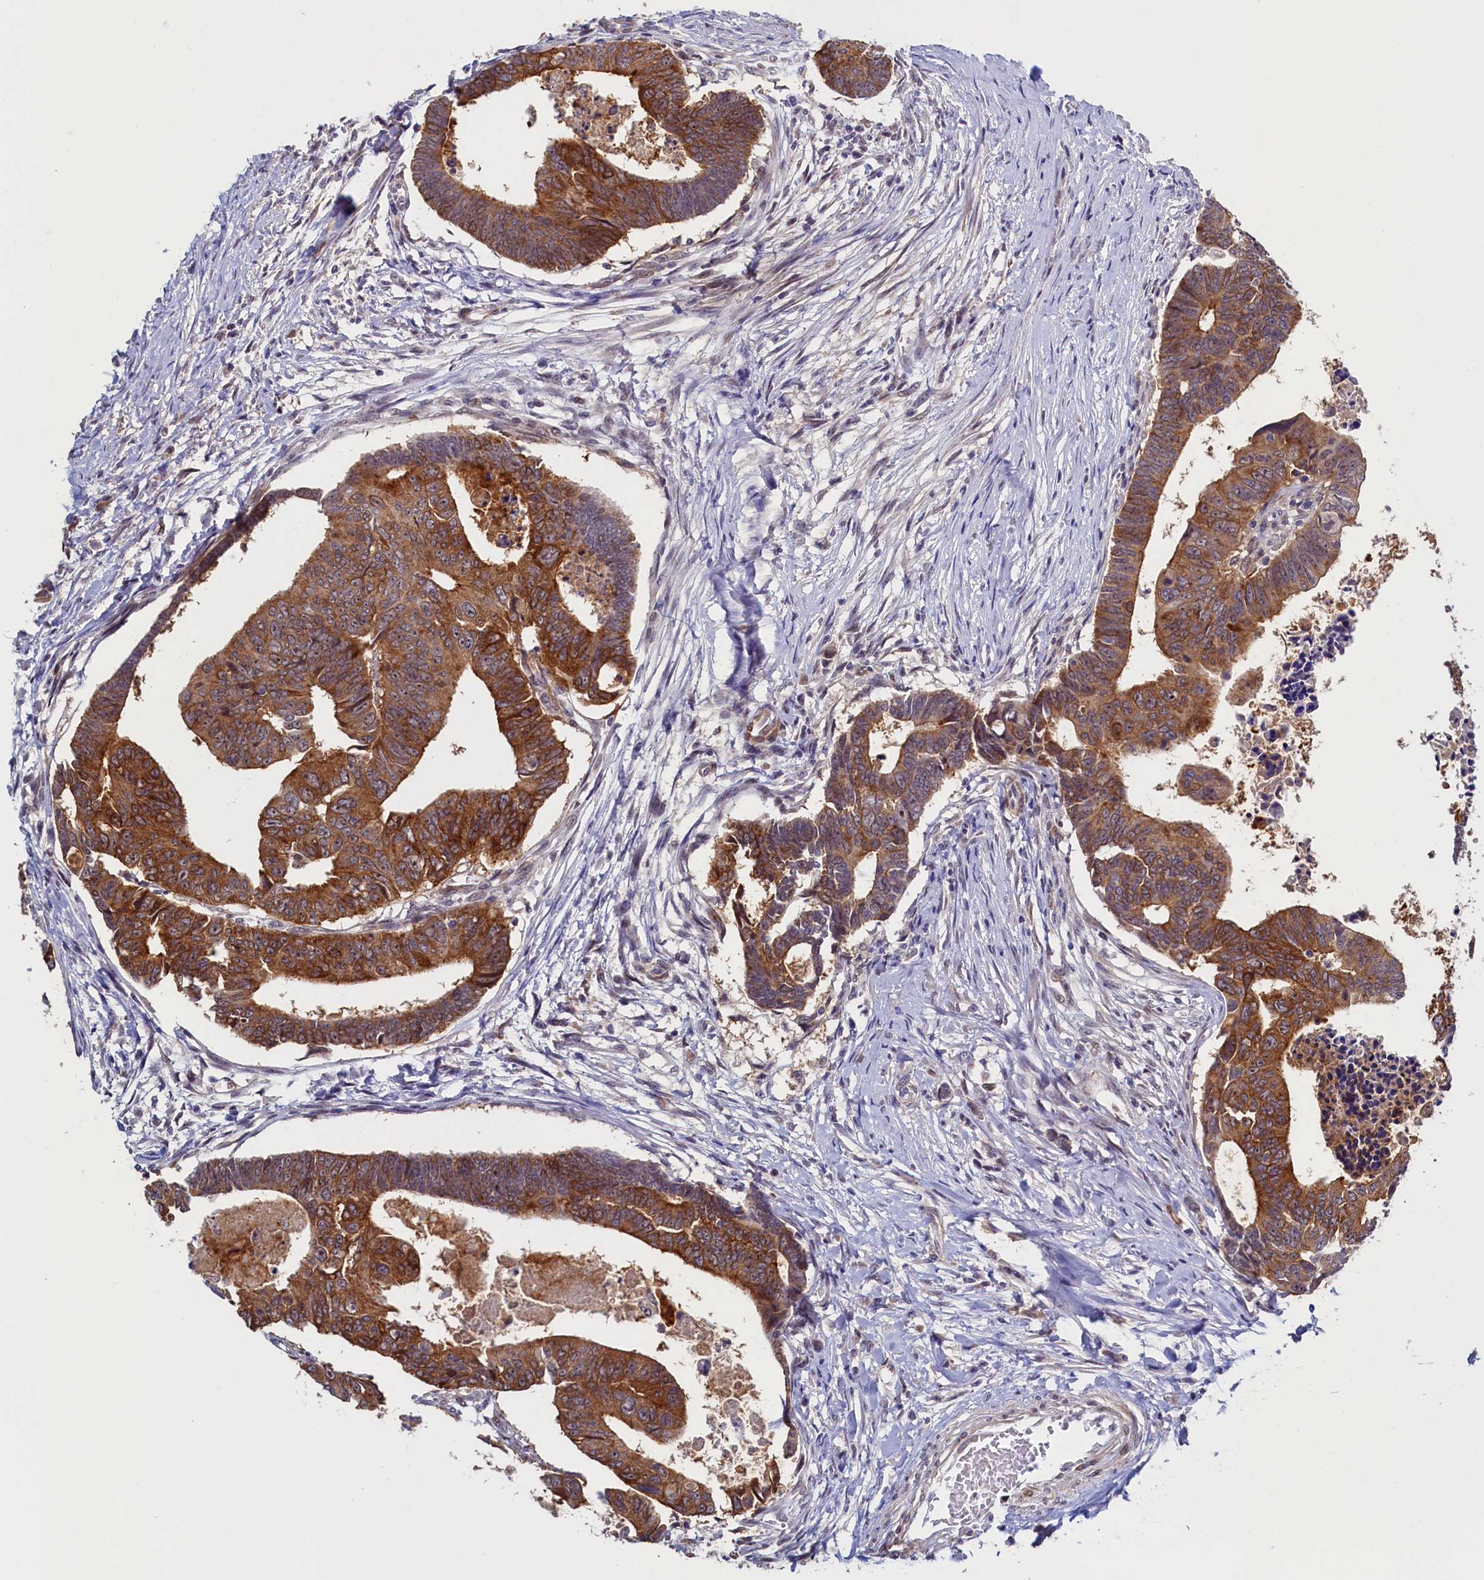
{"staining": {"intensity": "strong", "quantity": ">75%", "location": "cytoplasmic/membranous"}, "tissue": "colorectal cancer", "cell_type": "Tumor cells", "image_type": "cancer", "snomed": [{"axis": "morphology", "description": "Adenocarcinoma, NOS"}, {"axis": "topography", "description": "Rectum"}], "caption": "A histopathology image showing strong cytoplasmic/membranous staining in approximately >75% of tumor cells in adenocarcinoma (colorectal), as visualized by brown immunohistochemical staining.", "gene": "PACSIN3", "patient": {"sex": "female", "age": 65}}